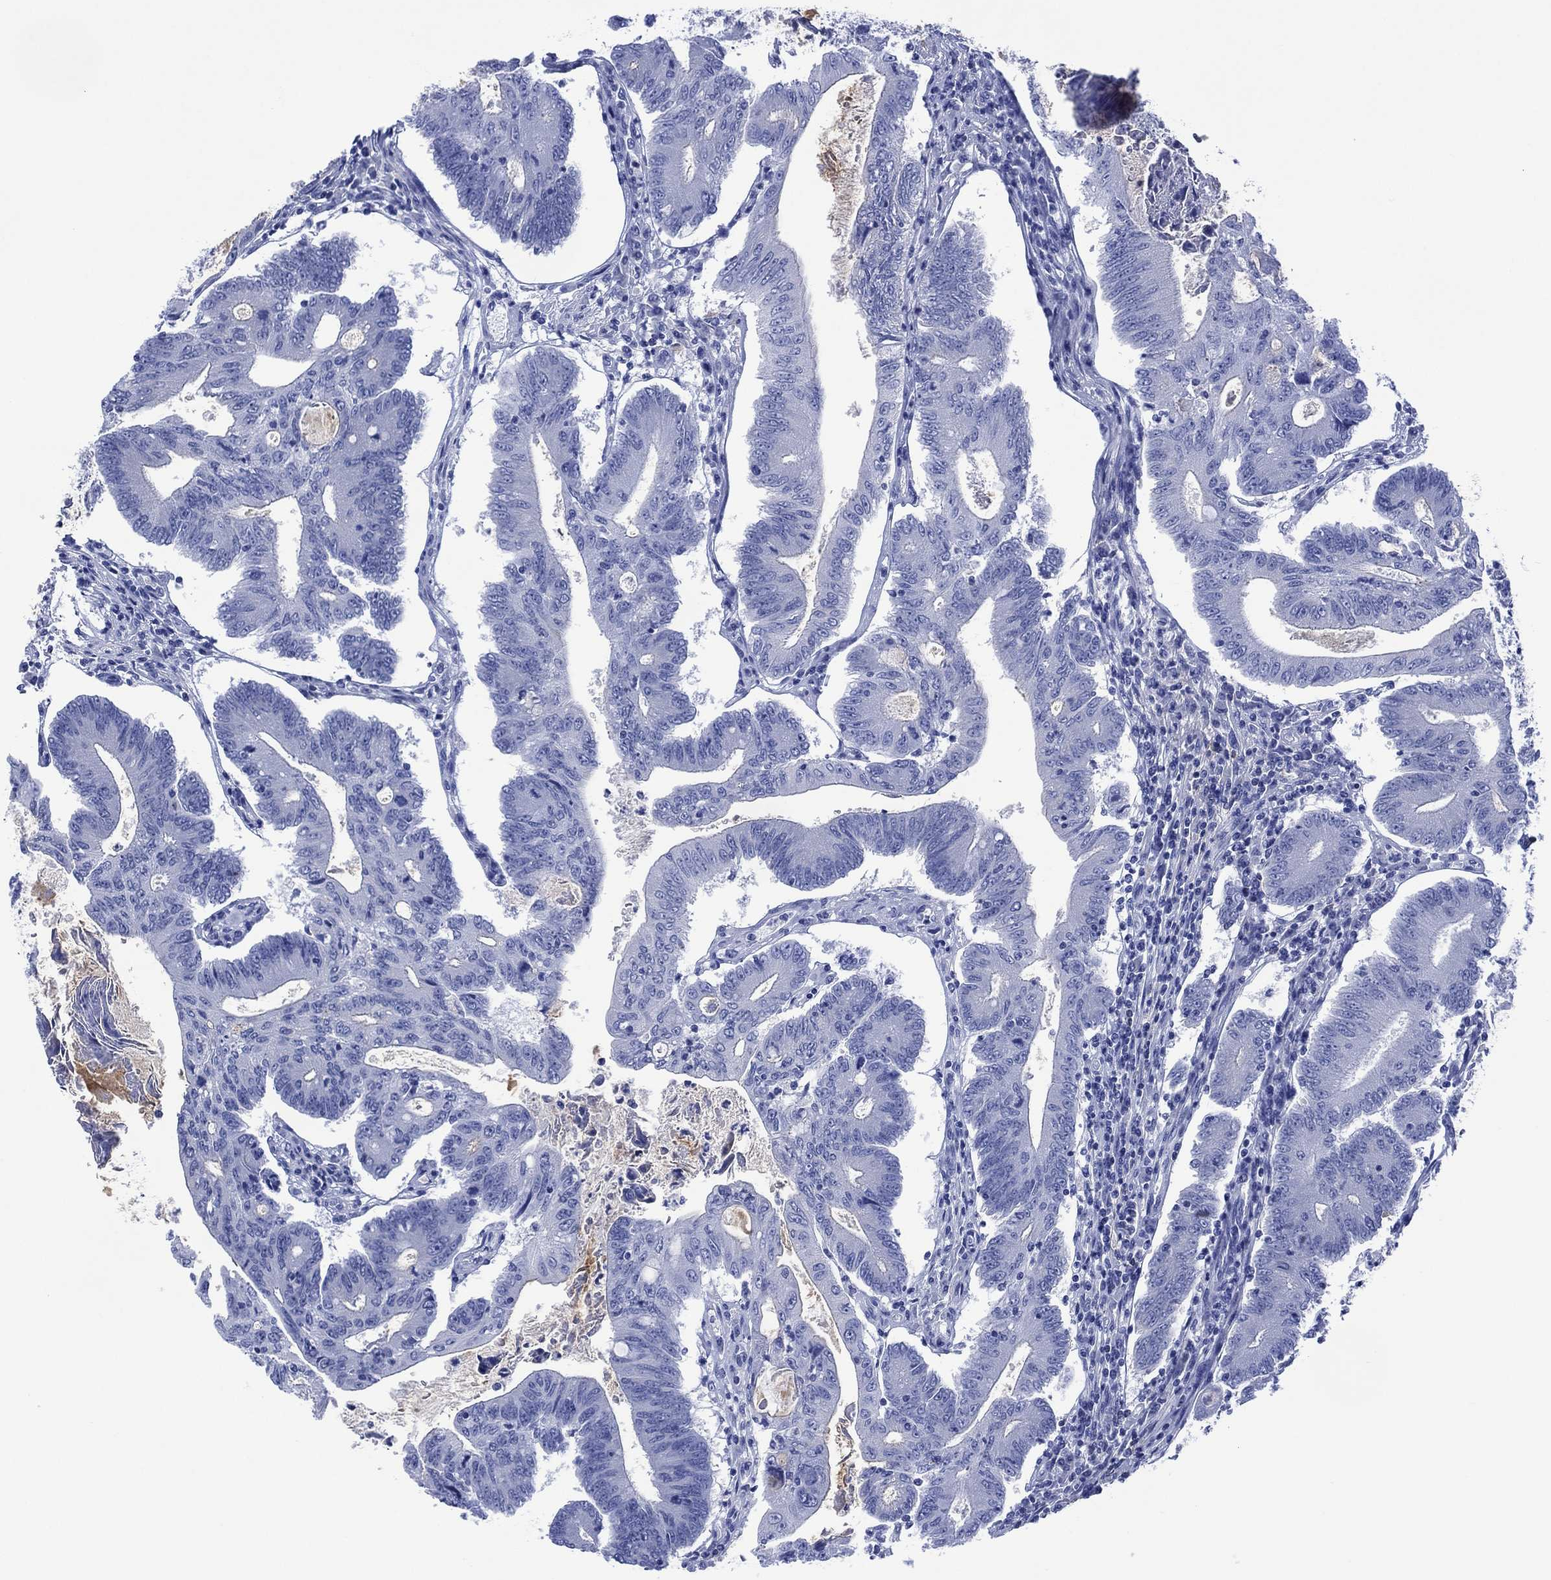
{"staining": {"intensity": "negative", "quantity": "none", "location": "none"}, "tissue": "colorectal cancer", "cell_type": "Tumor cells", "image_type": "cancer", "snomed": [{"axis": "morphology", "description": "Adenocarcinoma, NOS"}, {"axis": "topography", "description": "Colon"}], "caption": "Tumor cells are negative for protein expression in human colorectal cancer (adenocarcinoma). (Stains: DAB (3,3'-diaminobenzidine) immunohistochemistry with hematoxylin counter stain, Microscopy: brightfield microscopy at high magnification).", "gene": "DPP4", "patient": {"sex": "female", "age": 70}}